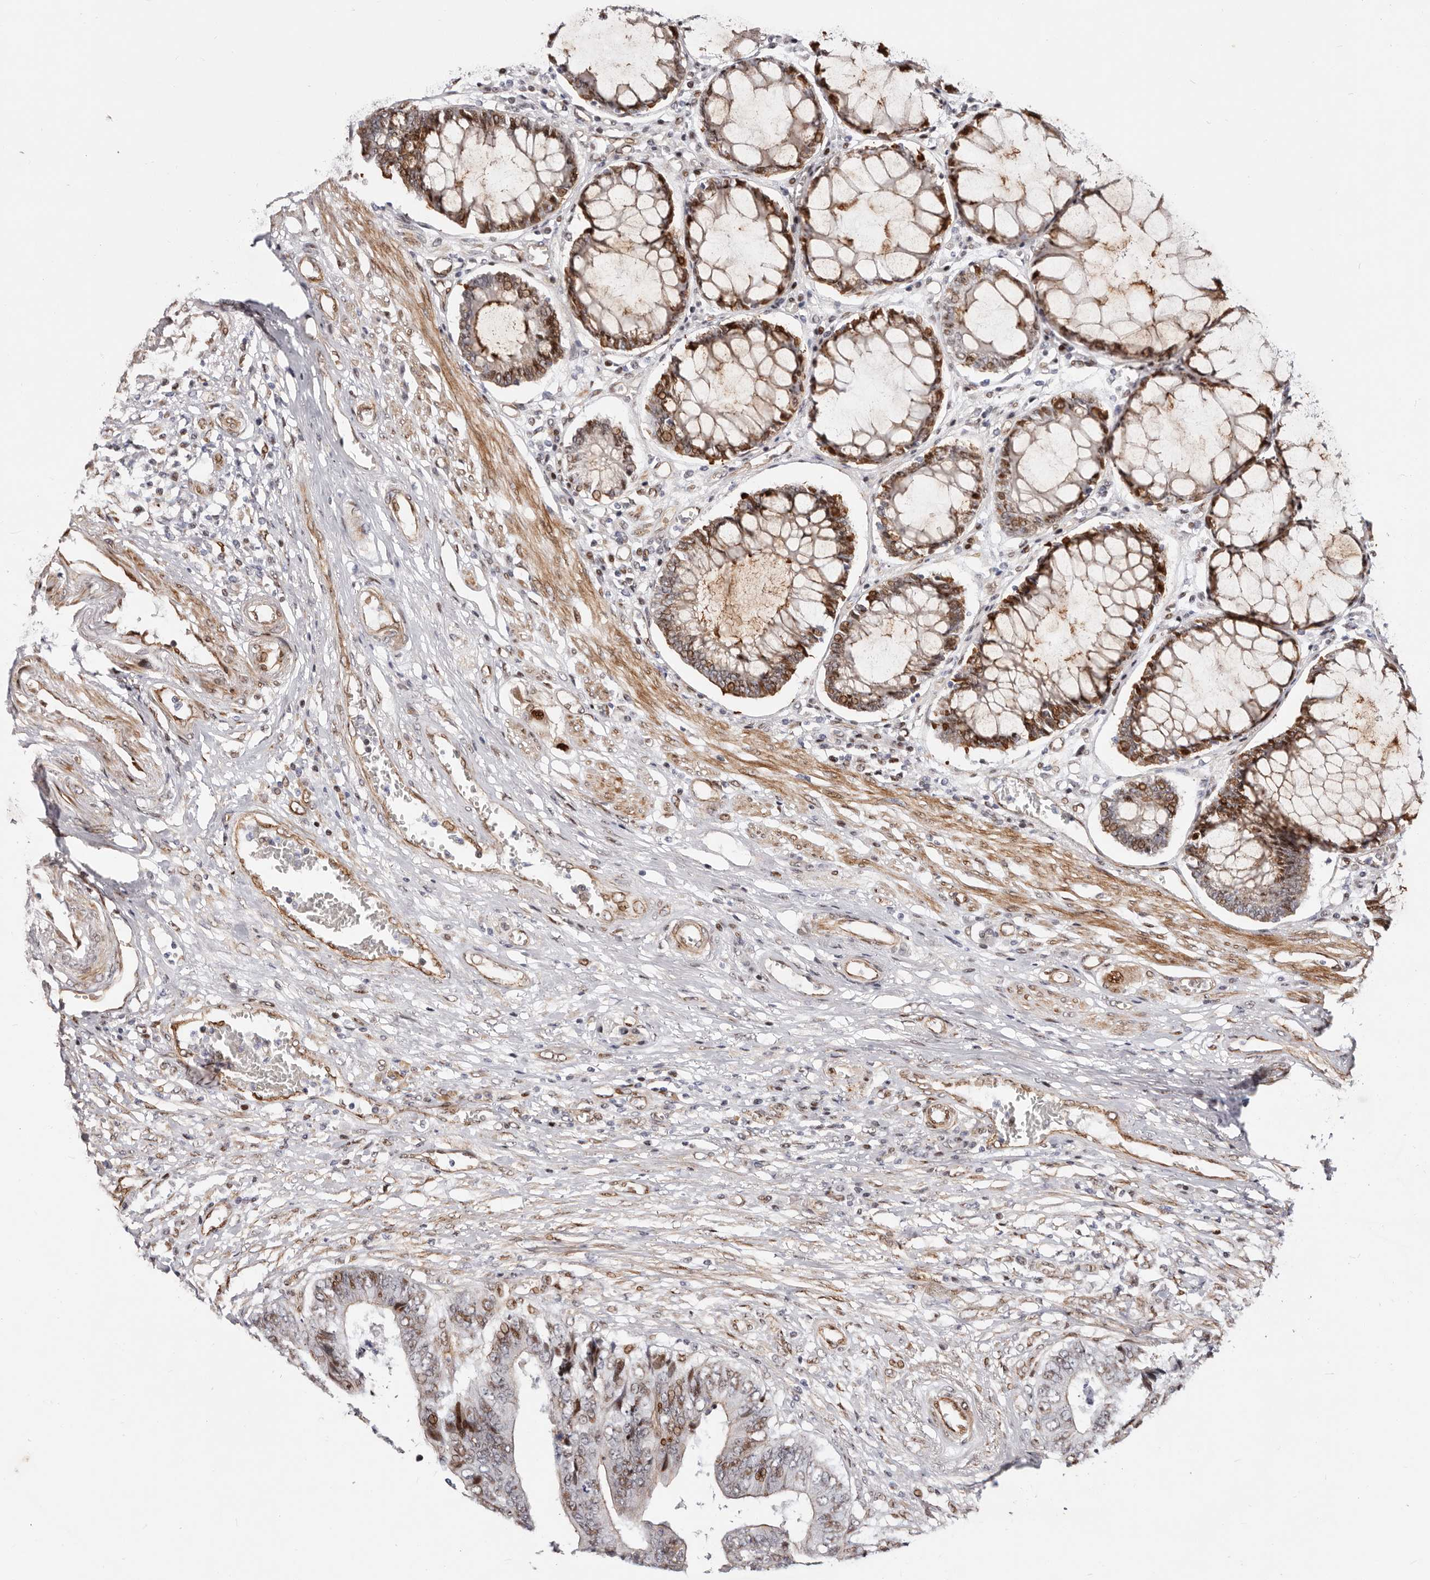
{"staining": {"intensity": "weak", "quantity": "25%-75%", "location": "cytoplasmic/membranous,nuclear"}, "tissue": "colorectal cancer", "cell_type": "Tumor cells", "image_type": "cancer", "snomed": [{"axis": "morphology", "description": "Adenocarcinoma, NOS"}, {"axis": "topography", "description": "Rectum"}], "caption": "Immunohistochemistry of human adenocarcinoma (colorectal) displays low levels of weak cytoplasmic/membranous and nuclear staining in about 25%-75% of tumor cells.", "gene": "EPHX3", "patient": {"sex": "male", "age": 84}}